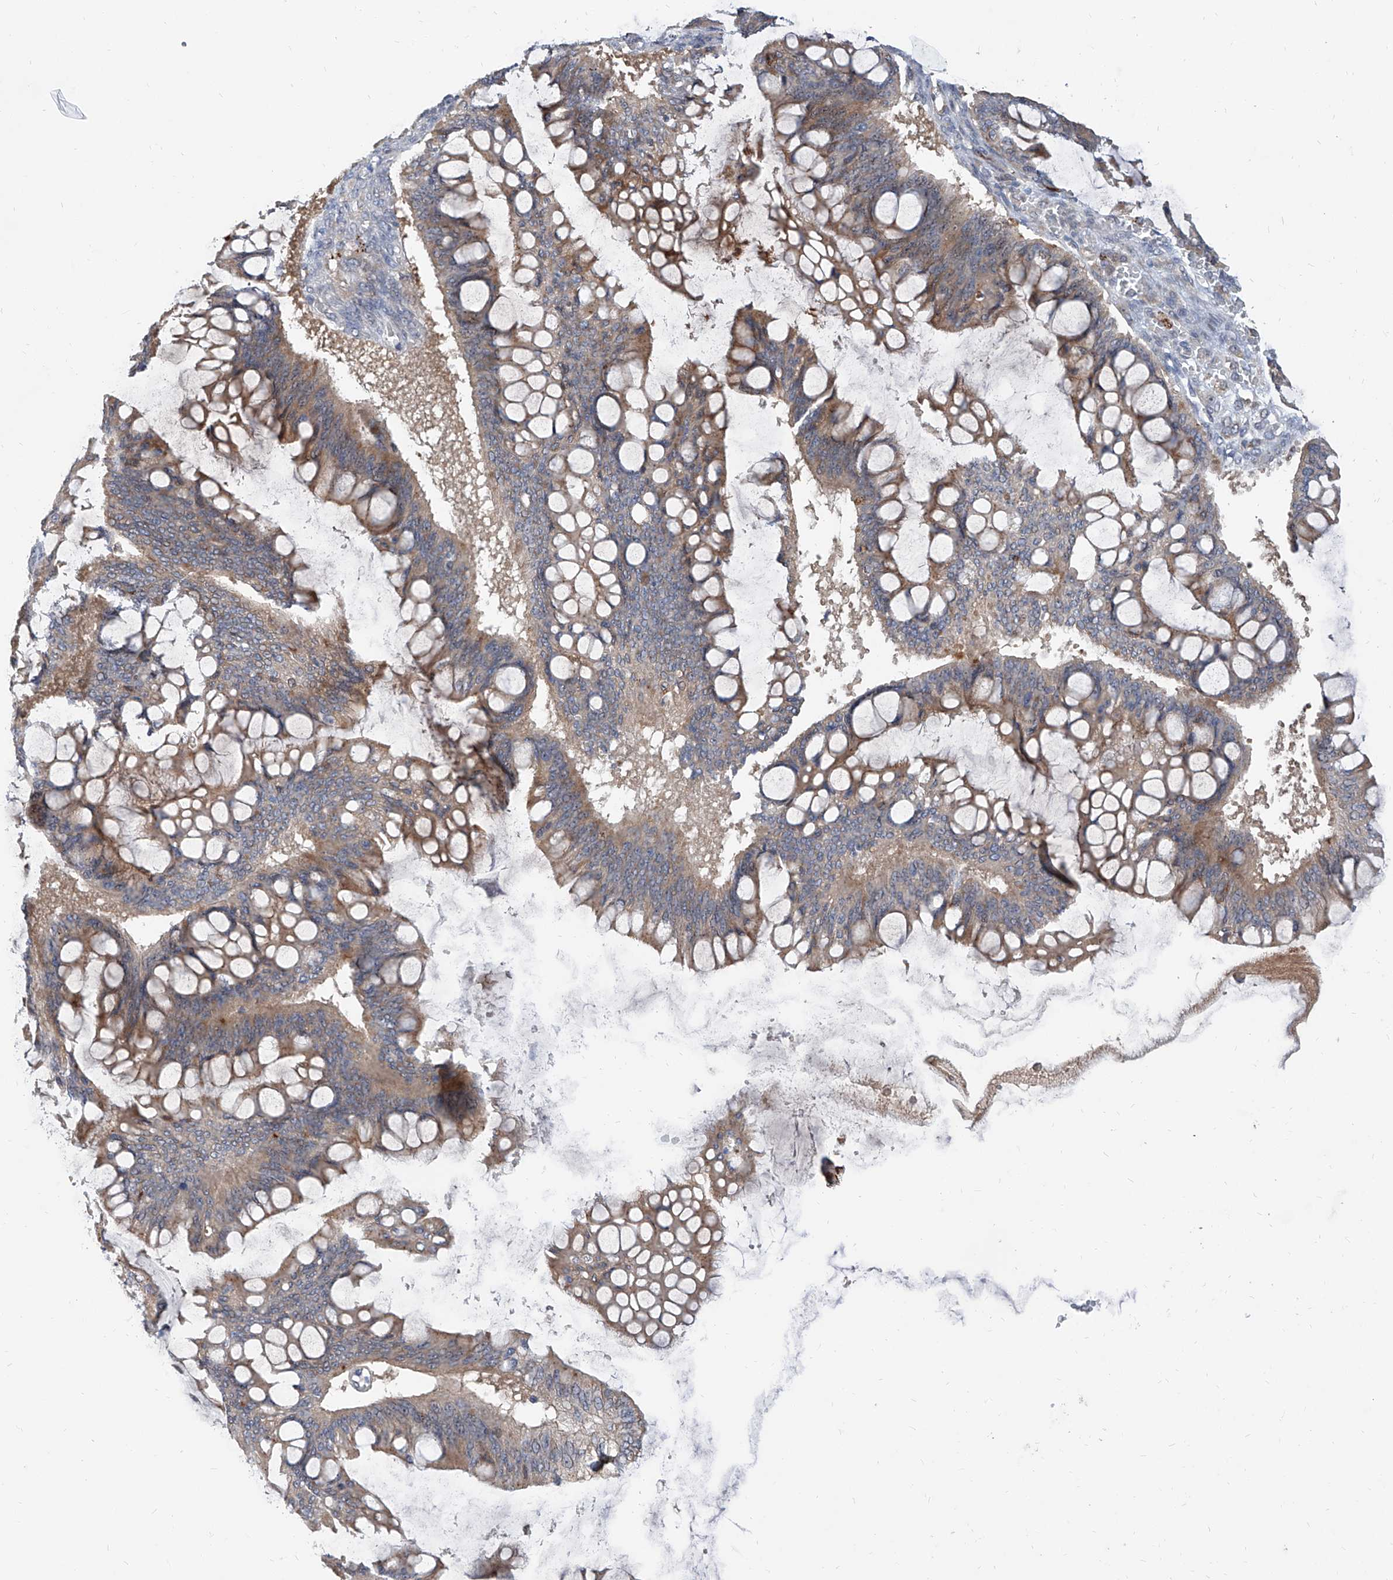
{"staining": {"intensity": "weak", "quantity": ">75%", "location": "cytoplasmic/membranous"}, "tissue": "ovarian cancer", "cell_type": "Tumor cells", "image_type": "cancer", "snomed": [{"axis": "morphology", "description": "Cystadenocarcinoma, mucinous, NOS"}, {"axis": "topography", "description": "Ovary"}], "caption": "Immunohistochemical staining of mucinous cystadenocarcinoma (ovarian) shows weak cytoplasmic/membranous protein expression in approximately >75% of tumor cells.", "gene": "MAGEE2", "patient": {"sex": "female", "age": 73}}